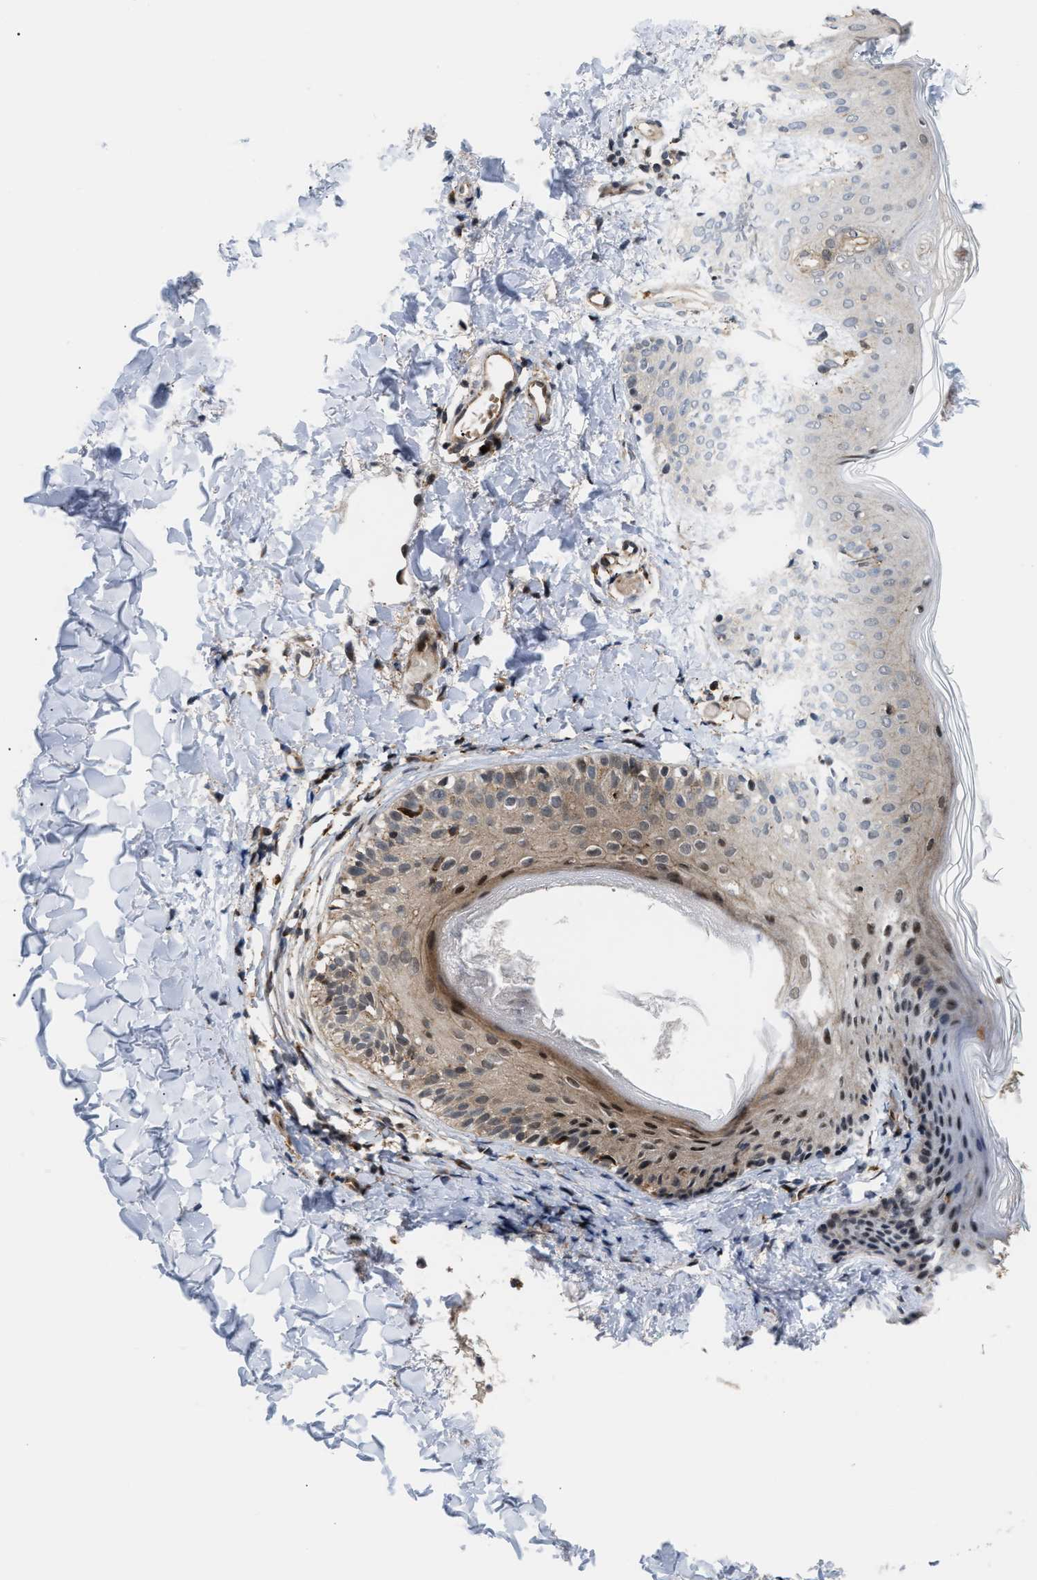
{"staining": {"intensity": "weak", "quantity": "25%-75%", "location": "cytoplasmic/membranous"}, "tissue": "skin", "cell_type": "Fibroblasts", "image_type": "normal", "snomed": [{"axis": "morphology", "description": "Normal tissue, NOS"}, {"axis": "topography", "description": "Skin"}], "caption": "Immunohistochemistry (IHC) (DAB (3,3'-diaminobenzidine)) staining of unremarkable skin exhibits weak cytoplasmic/membranous protein staining in approximately 25%-75% of fibroblasts.", "gene": "STAU2", "patient": {"sex": "male", "age": 16}}